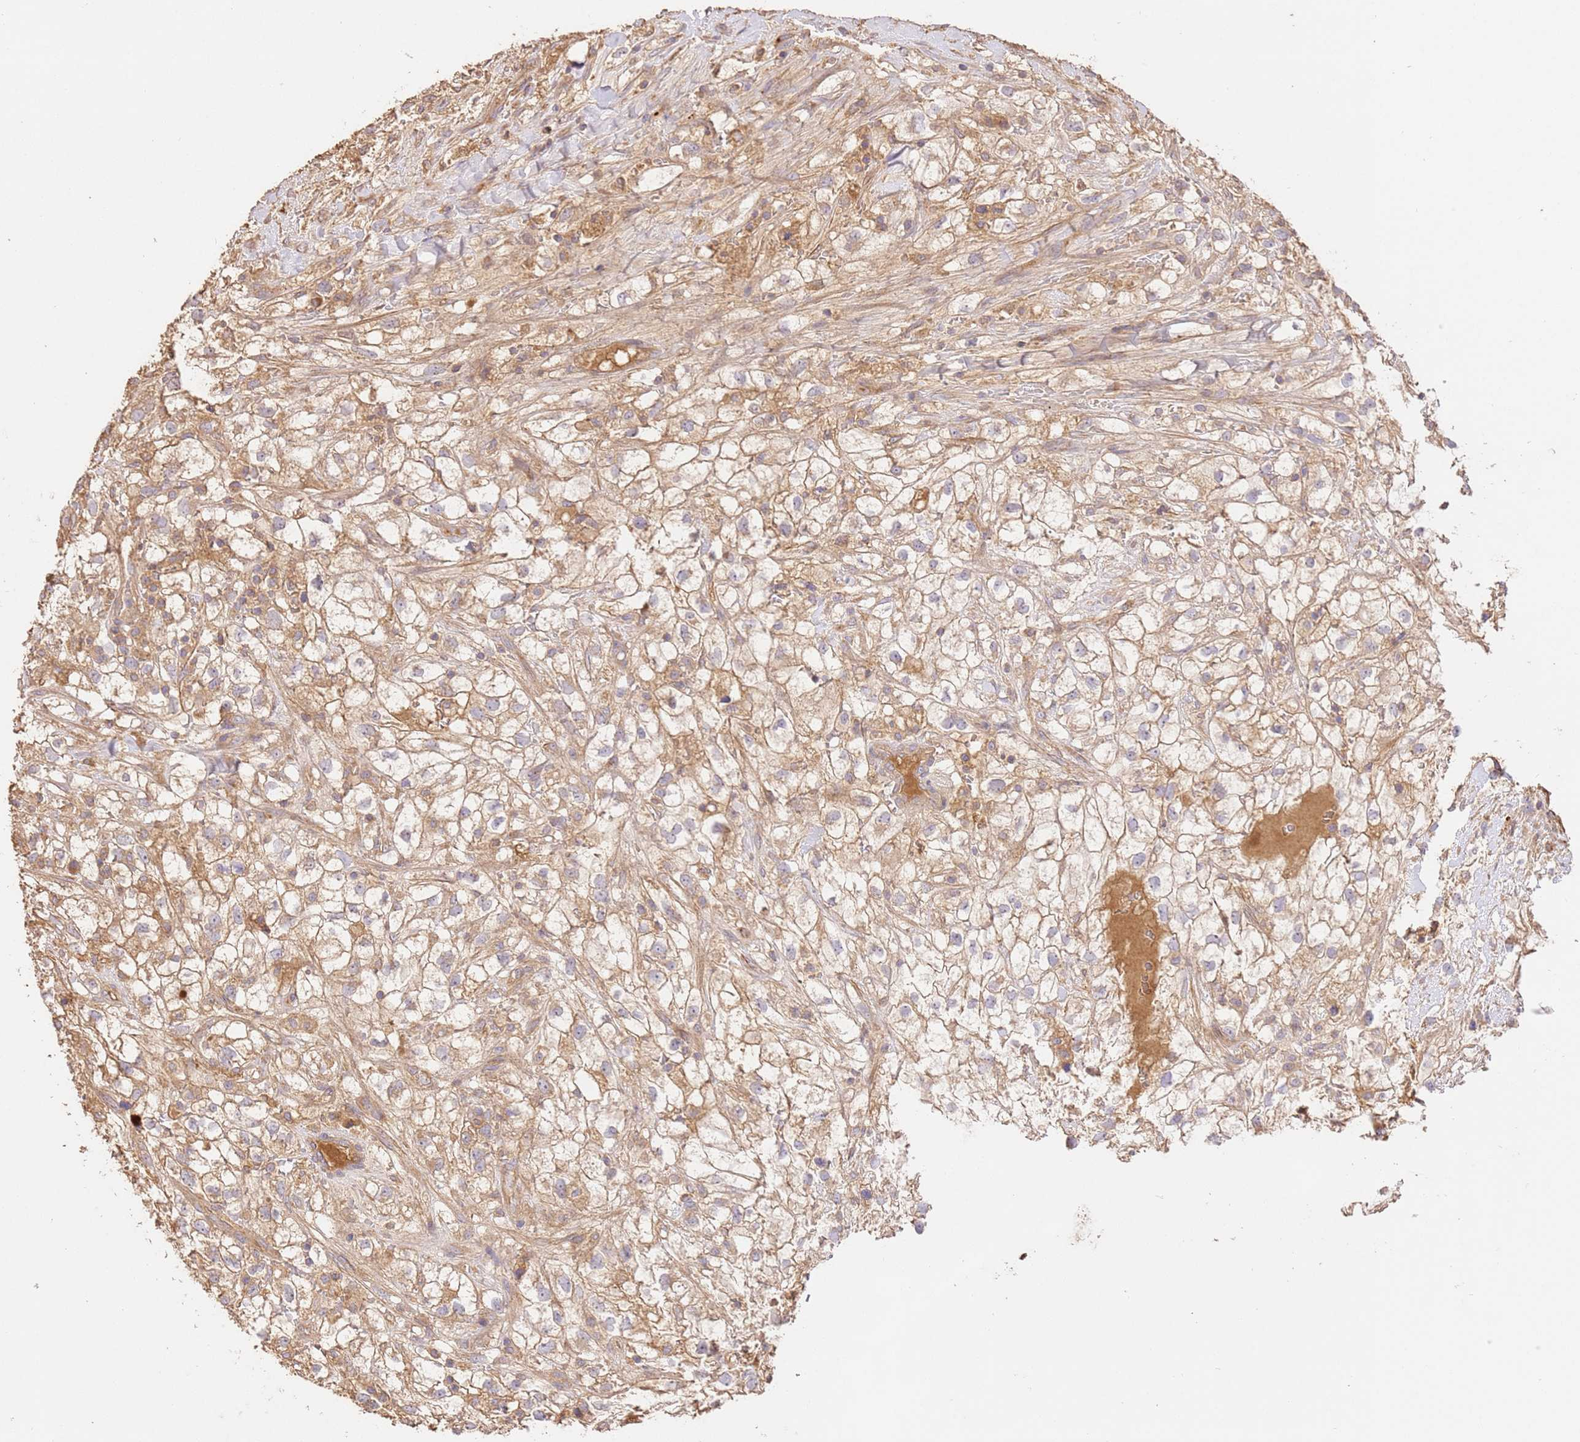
{"staining": {"intensity": "weak", "quantity": ">75%", "location": "cytoplasmic/membranous"}, "tissue": "renal cancer", "cell_type": "Tumor cells", "image_type": "cancer", "snomed": [{"axis": "morphology", "description": "Adenocarcinoma, NOS"}, {"axis": "topography", "description": "Kidney"}], "caption": "Weak cytoplasmic/membranous positivity is seen in about >75% of tumor cells in renal cancer (adenocarcinoma). (brown staining indicates protein expression, while blue staining denotes nuclei).", "gene": "CEP55", "patient": {"sex": "male", "age": 59}}